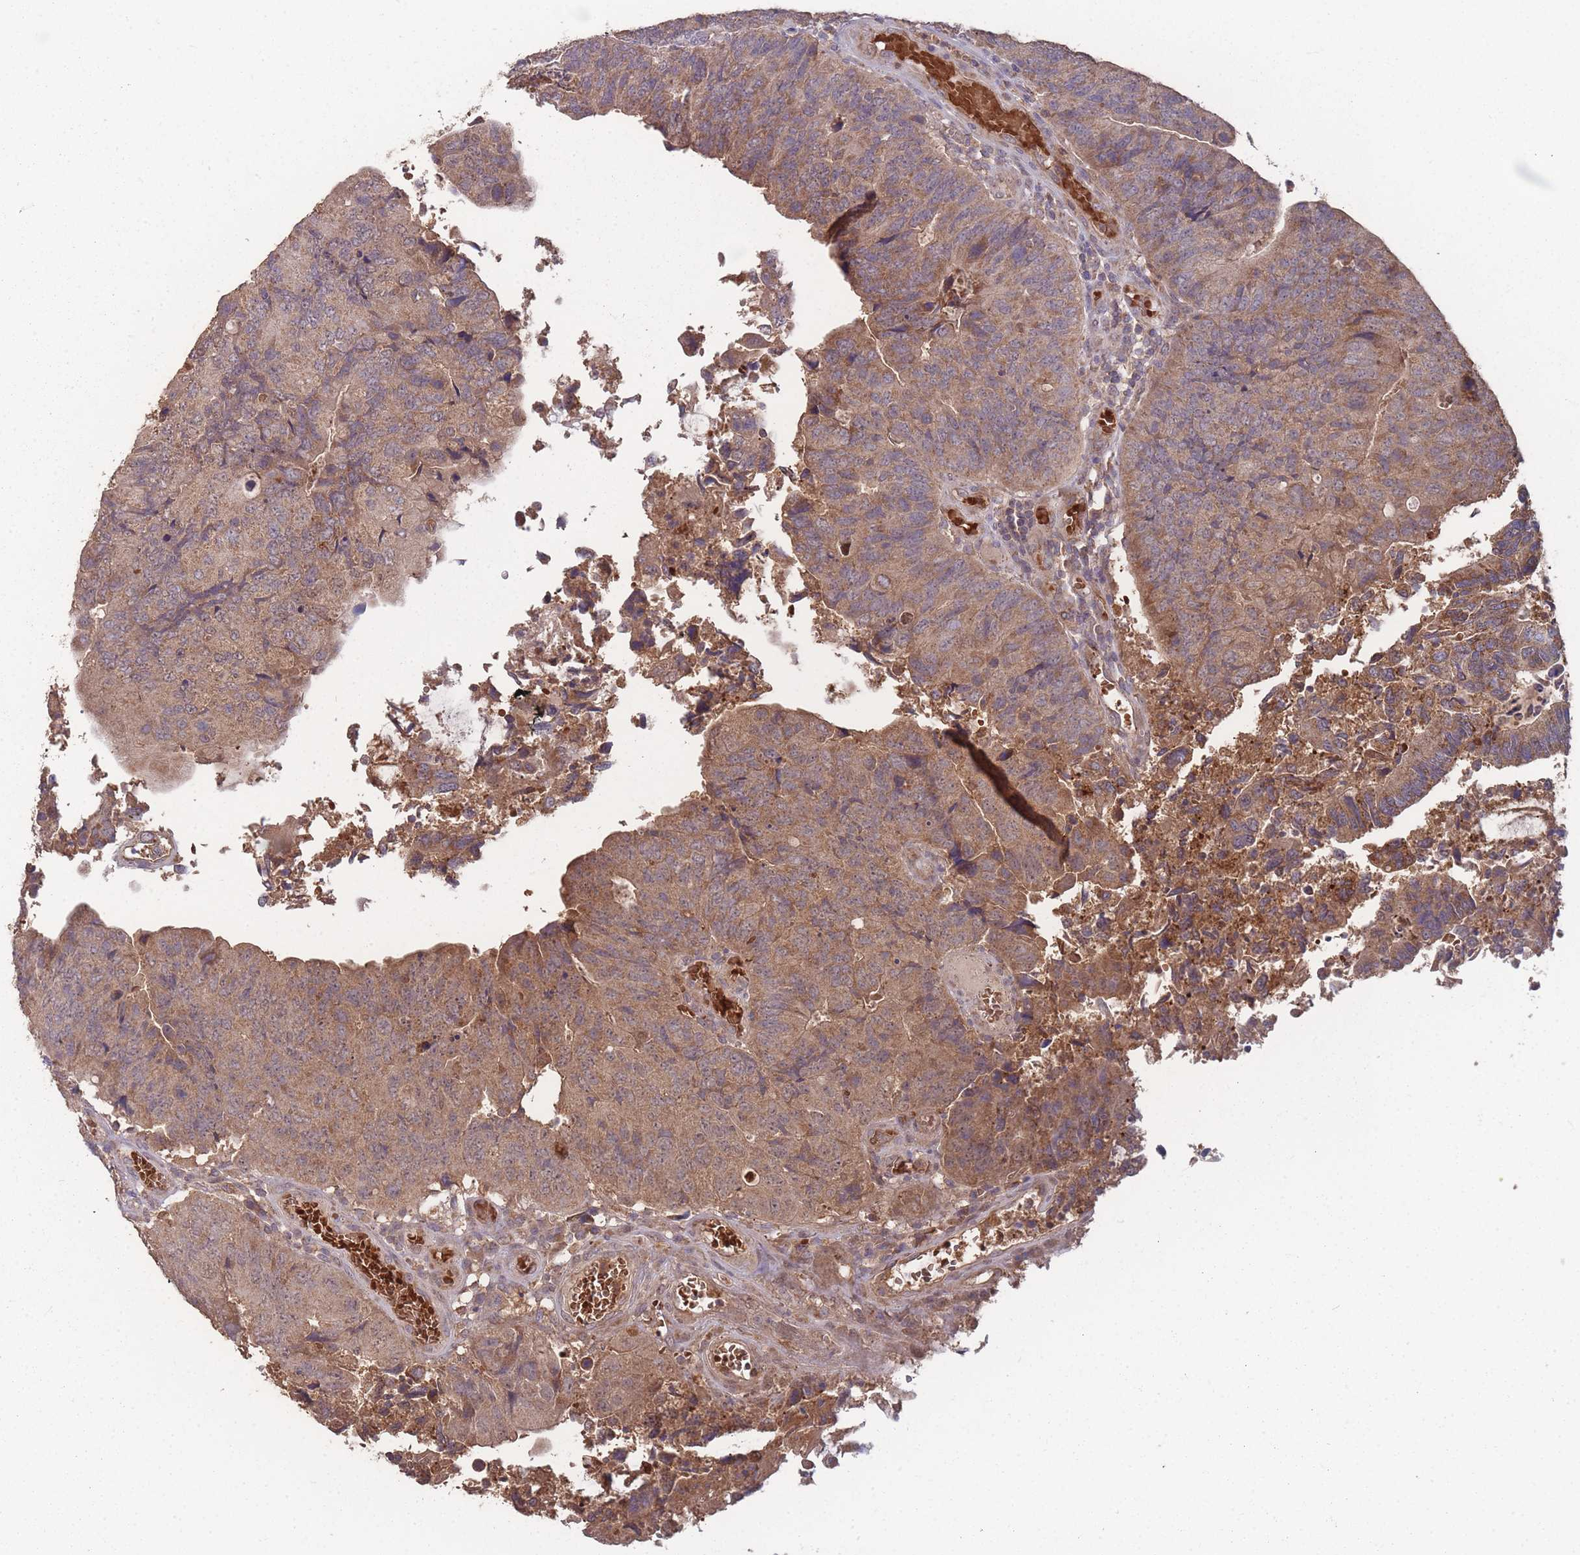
{"staining": {"intensity": "moderate", "quantity": ">75%", "location": "cytoplasmic/membranous"}, "tissue": "colorectal cancer", "cell_type": "Tumor cells", "image_type": "cancer", "snomed": [{"axis": "morphology", "description": "Adenocarcinoma, NOS"}, {"axis": "topography", "description": "Colon"}], "caption": "Adenocarcinoma (colorectal) tissue shows moderate cytoplasmic/membranous positivity in approximately >75% of tumor cells, visualized by immunohistochemistry.", "gene": "SLC35B4", "patient": {"sex": "female", "age": 67}}